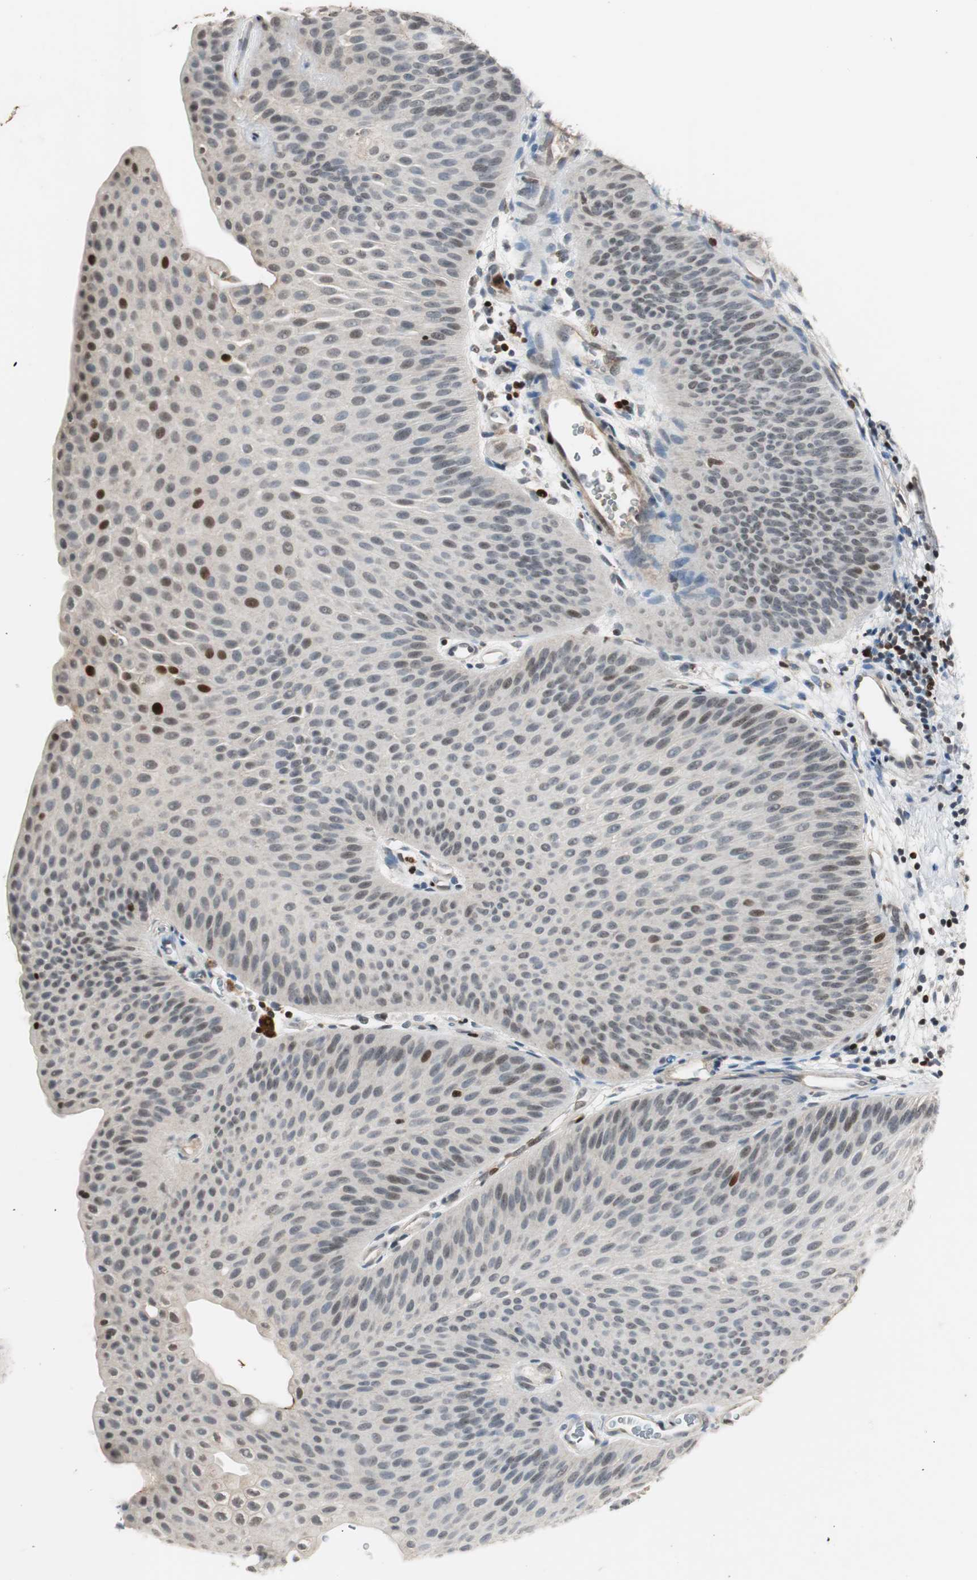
{"staining": {"intensity": "strong", "quantity": "<25%", "location": "nuclear"}, "tissue": "urothelial cancer", "cell_type": "Tumor cells", "image_type": "cancer", "snomed": [{"axis": "morphology", "description": "Urothelial carcinoma, Low grade"}, {"axis": "topography", "description": "Urinary bladder"}], "caption": "Urothelial cancer stained with a brown dye shows strong nuclear positive staining in approximately <25% of tumor cells.", "gene": "FEN1", "patient": {"sex": "female", "age": 60}}